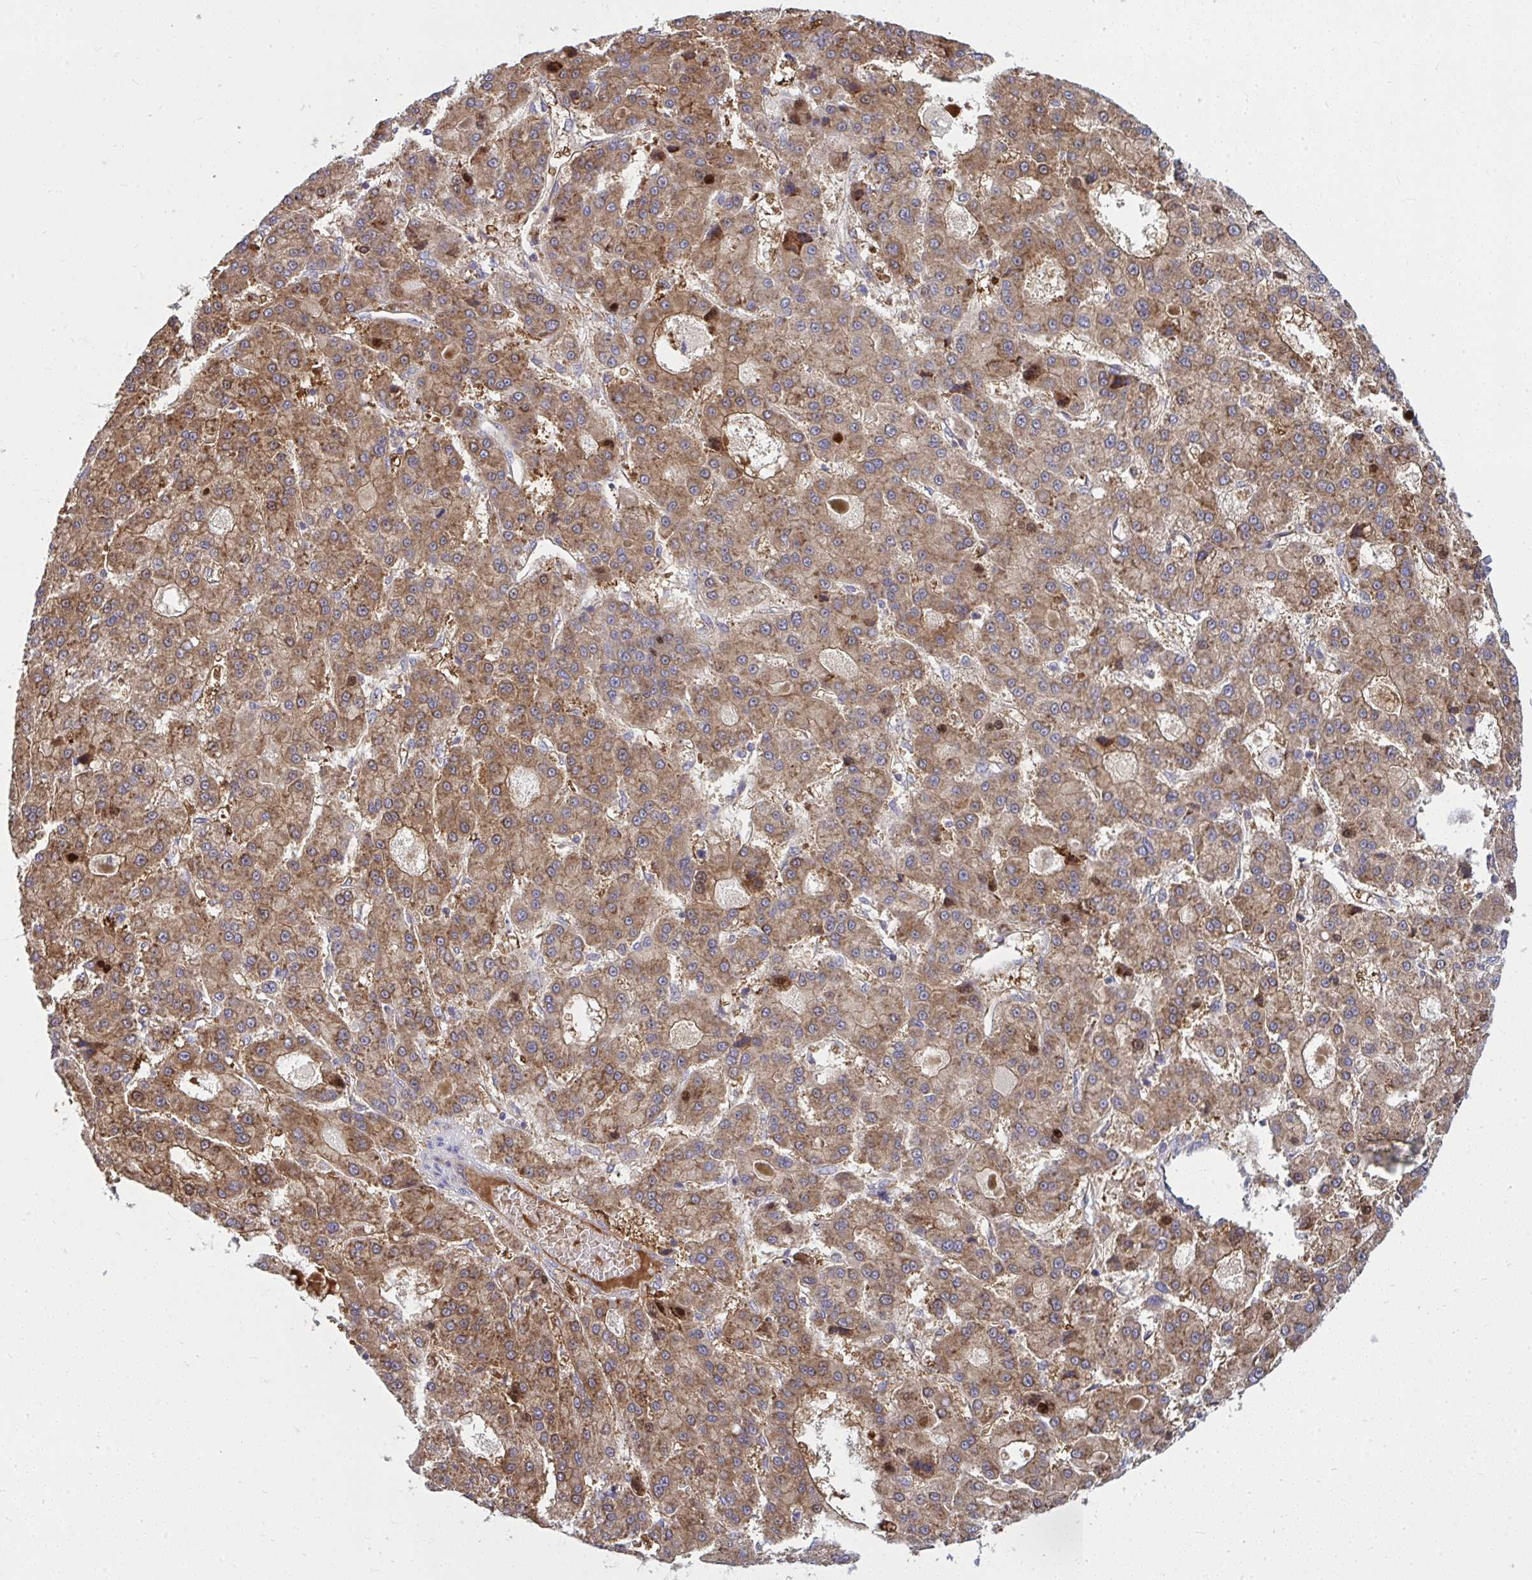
{"staining": {"intensity": "moderate", "quantity": ">75%", "location": "cytoplasmic/membranous"}, "tissue": "liver cancer", "cell_type": "Tumor cells", "image_type": "cancer", "snomed": [{"axis": "morphology", "description": "Carcinoma, Hepatocellular, NOS"}, {"axis": "topography", "description": "Liver"}], "caption": "Liver cancer tissue displays moderate cytoplasmic/membranous expression in about >75% of tumor cells", "gene": "GFPT2", "patient": {"sex": "male", "age": 70}}